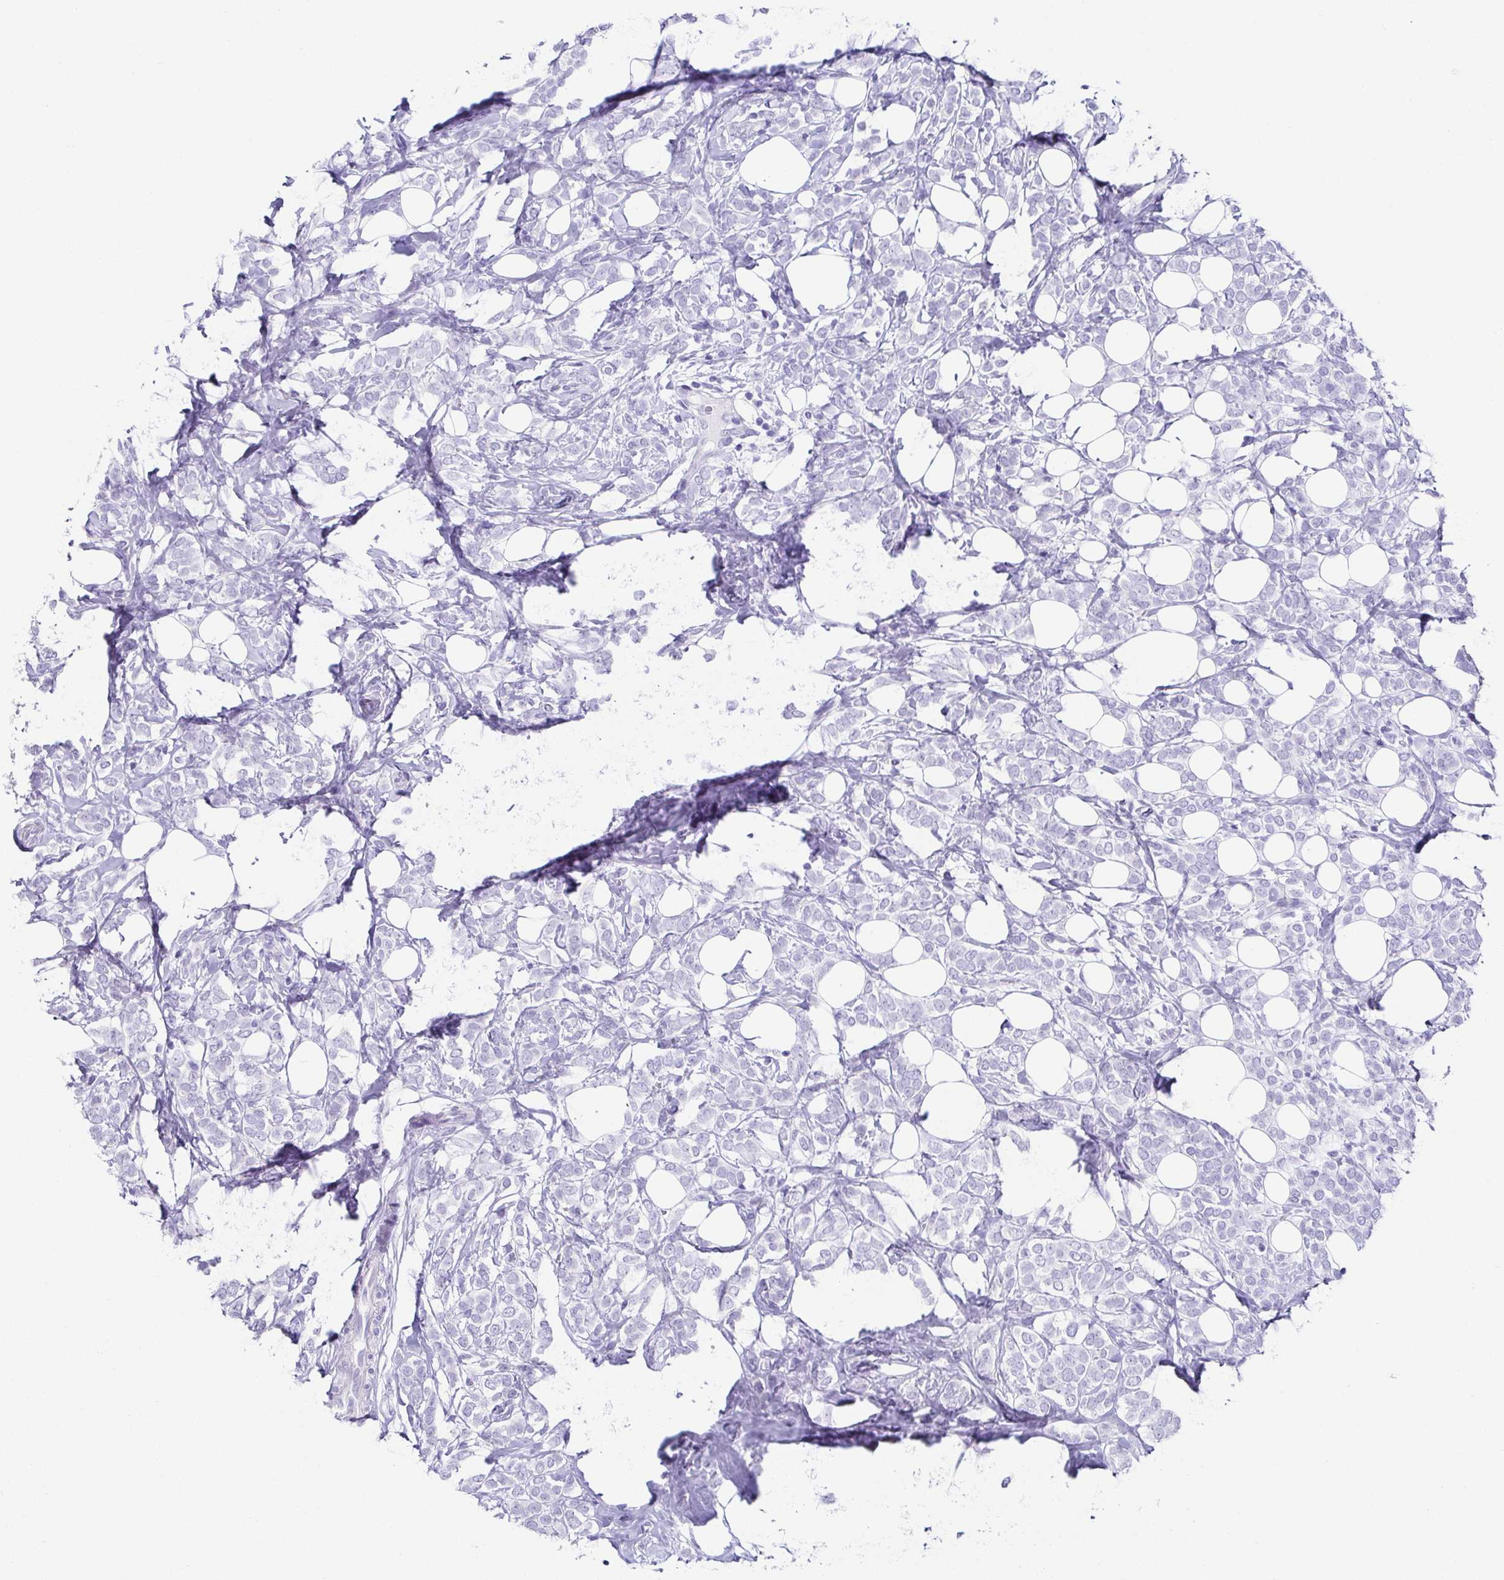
{"staining": {"intensity": "negative", "quantity": "none", "location": "none"}, "tissue": "breast cancer", "cell_type": "Tumor cells", "image_type": "cancer", "snomed": [{"axis": "morphology", "description": "Lobular carcinoma"}, {"axis": "topography", "description": "Breast"}], "caption": "Tumor cells are negative for protein expression in human lobular carcinoma (breast).", "gene": "TNNT2", "patient": {"sex": "female", "age": 49}}